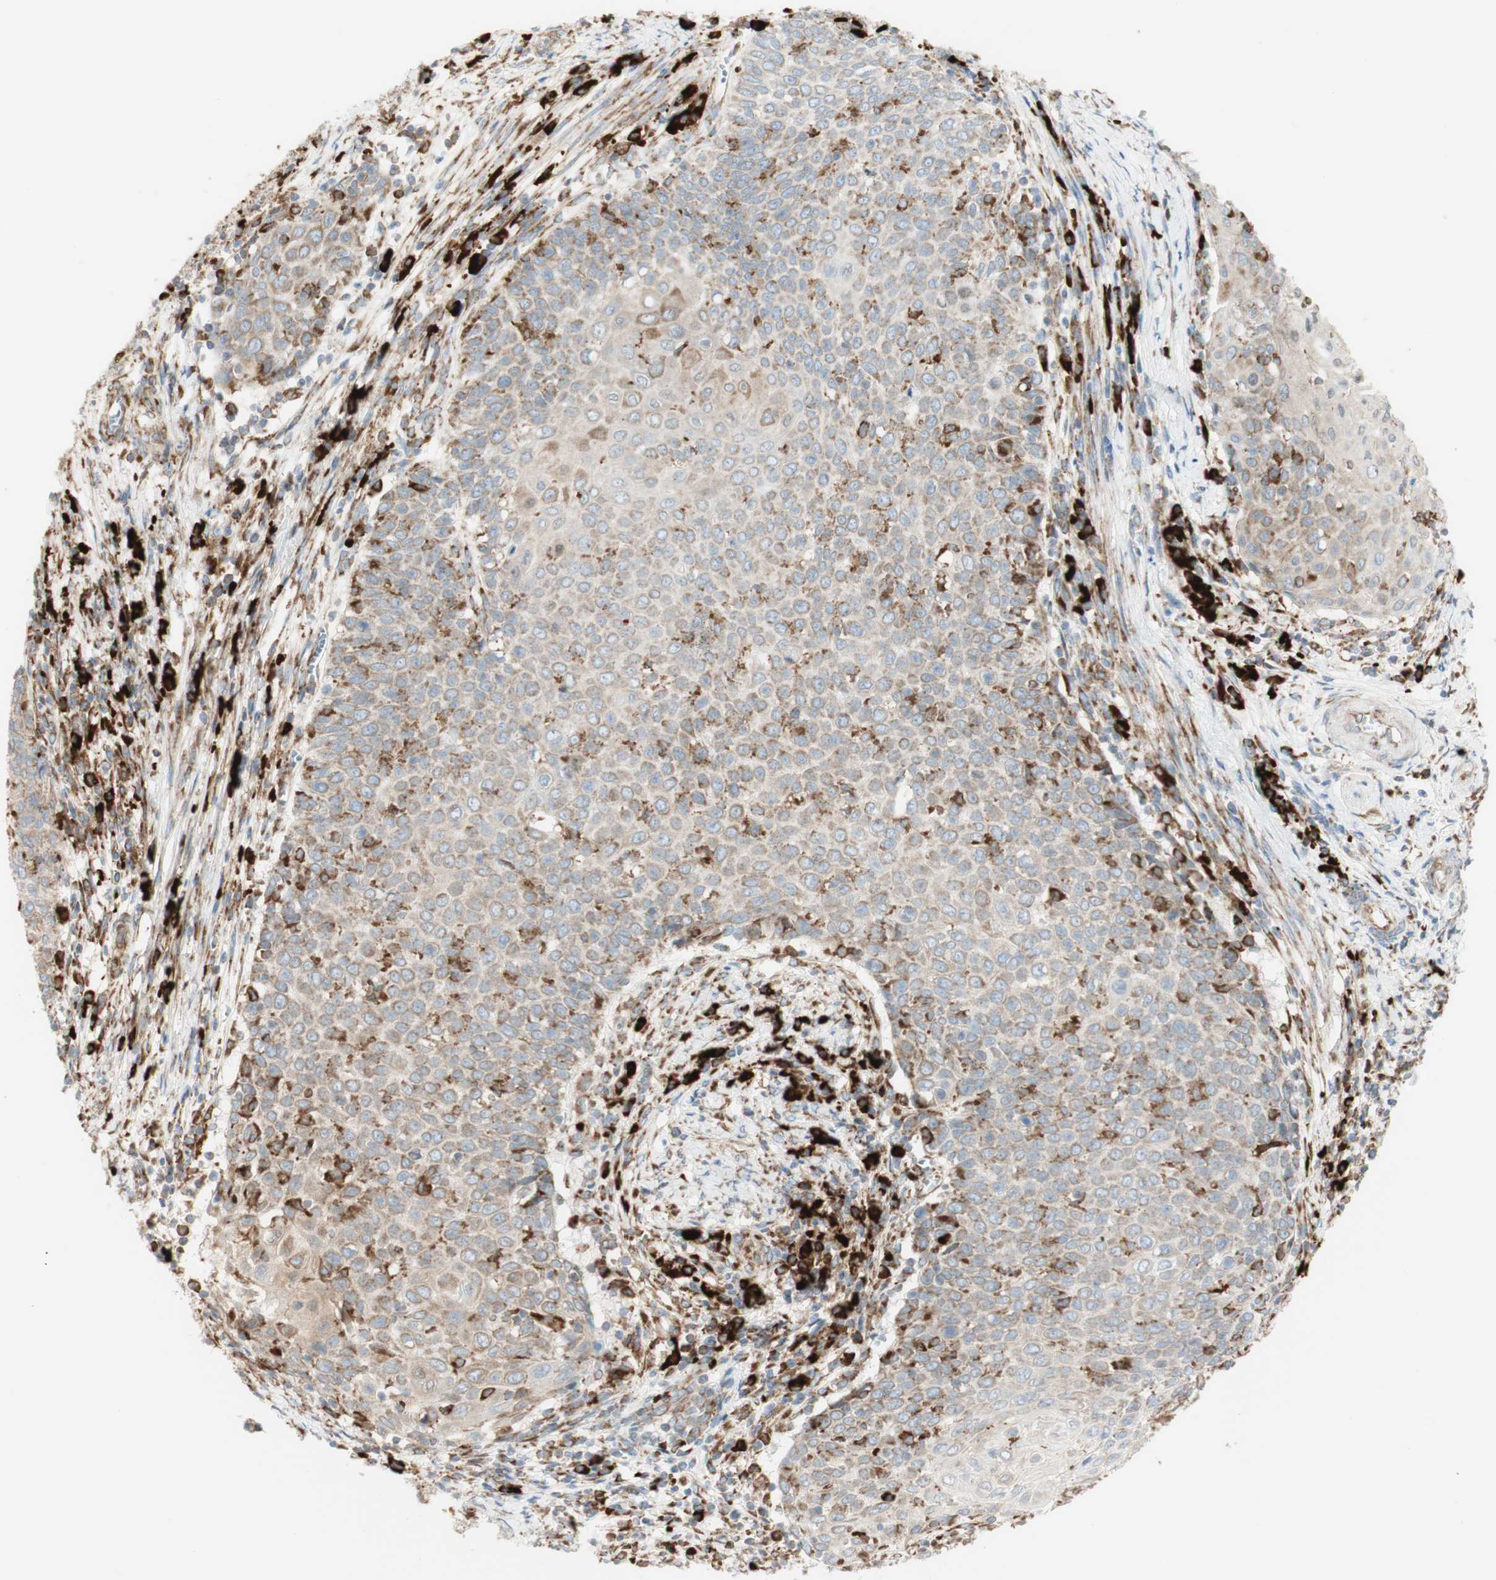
{"staining": {"intensity": "weak", "quantity": ">75%", "location": "cytoplasmic/membranous"}, "tissue": "cervical cancer", "cell_type": "Tumor cells", "image_type": "cancer", "snomed": [{"axis": "morphology", "description": "Squamous cell carcinoma, NOS"}, {"axis": "topography", "description": "Cervix"}], "caption": "The image exhibits staining of cervical squamous cell carcinoma, revealing weak cytoplasmic/membranous protein expression (brown color) within tumor cells. The protein is stained brown, and the nuclei are stained in blue (DAB (3,3'-diaminobenzidine) IHC with brightfield microscopy, high magnification).", "gene": "MANF", "patient": {"sex": "female", "age": 39}}